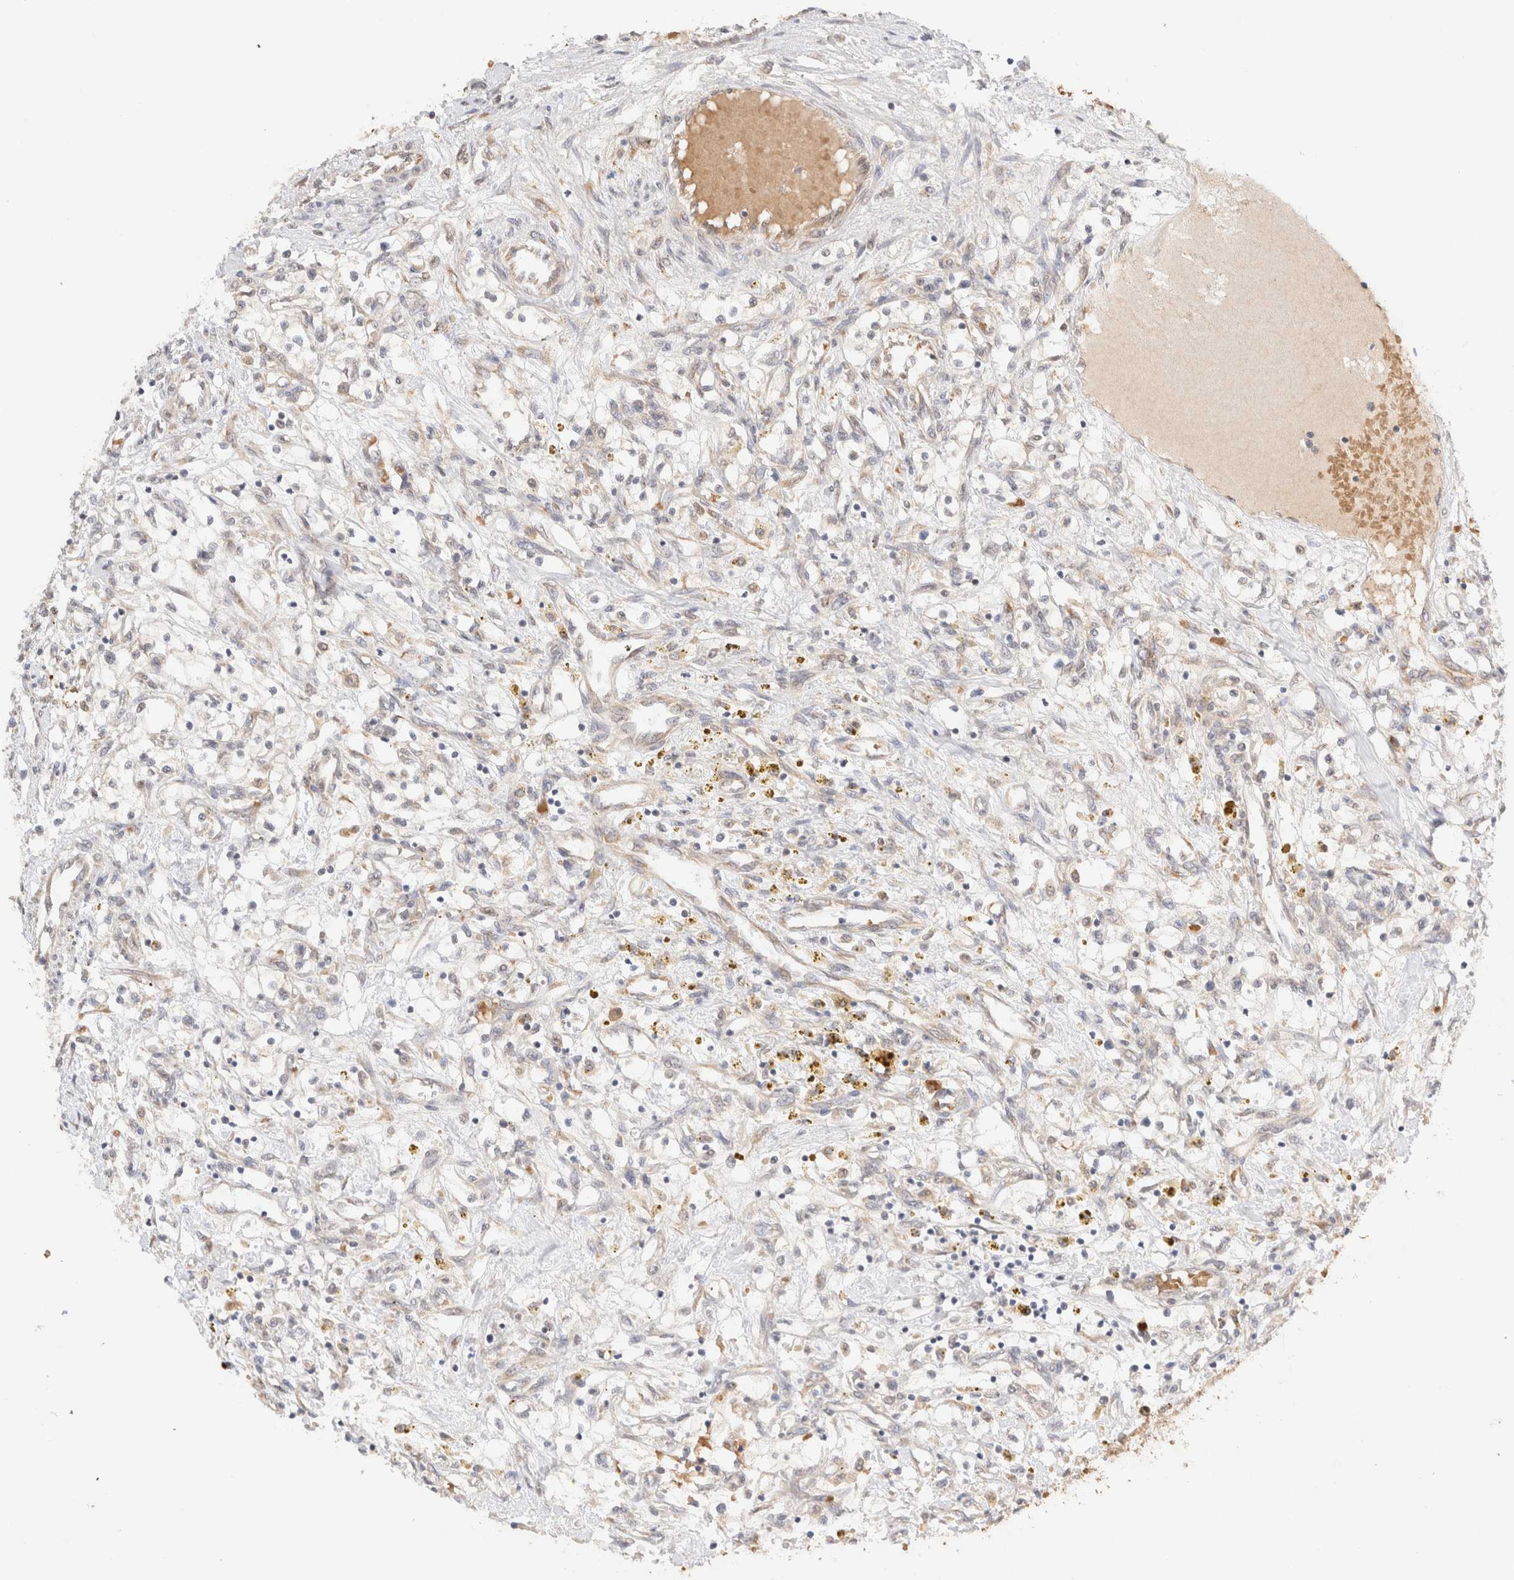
{"staining": {"intensity": "negative", "quantity": "none", "location": "none"}, "tissue": "renal cancer", "cell_type": "Tumor cells", "image_type": "cancer", "snomed": [{"axis": "morphology", "description": "Adenocarcinoma, NOS"}, {"axis": "topography", "description": "Kidney"}], "caption": "An immunohistochemistry photomicrograph of renal adenocarcinoma is shown. There is no staining in tumor cells of renal adenocarcinoma.", "gene": "SYVN1", "patient": {"sex": "male", "age": 68}}